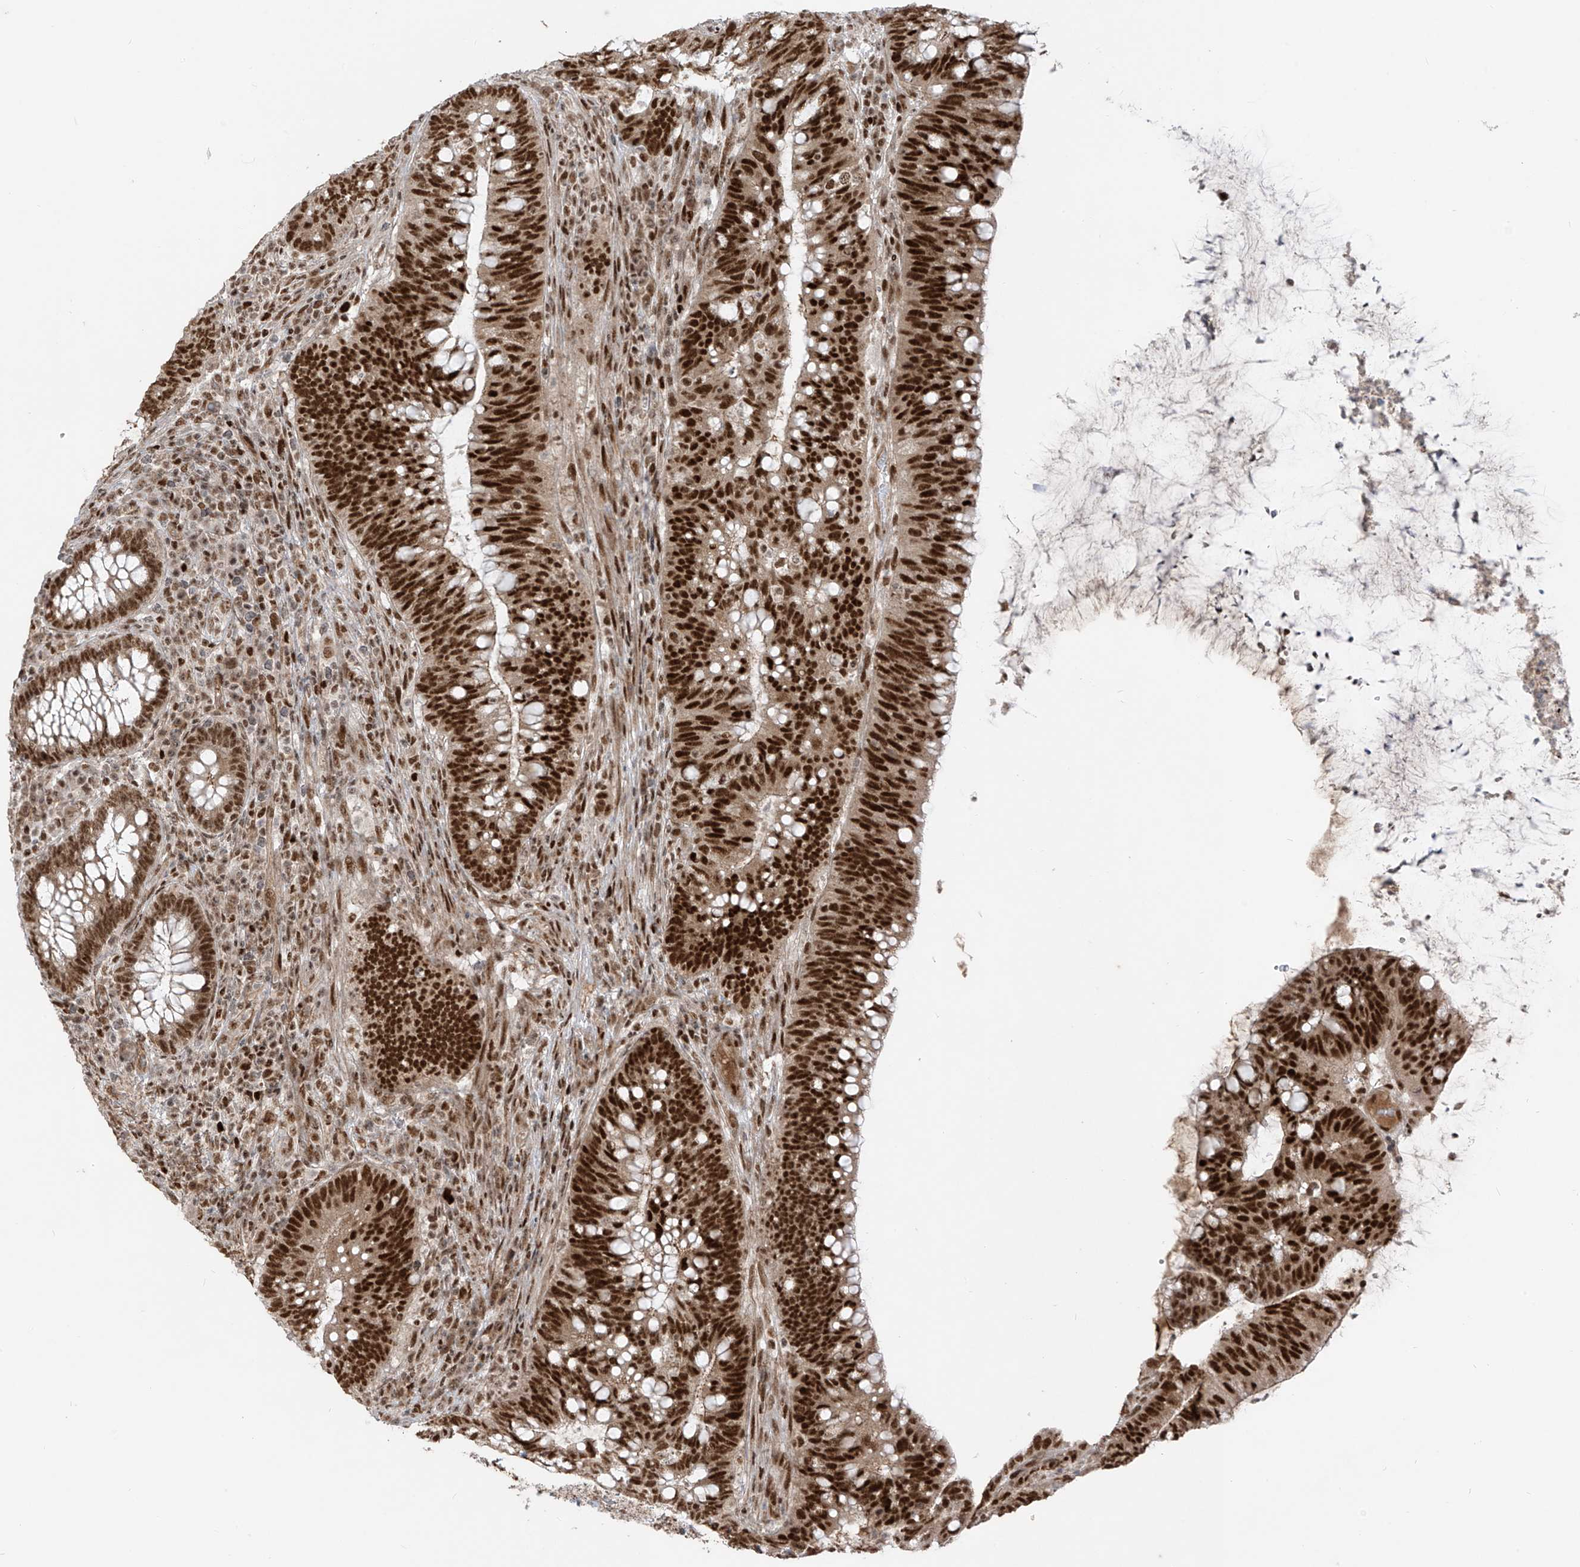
{"staining": {"intensity": "strong", "quantity": ">75%", "location": "nuclear"}, "tissue": "colorectal cancer", "cell_type": "Tumor cells", "image_type": "cancer", "snomed": [{"axis": "morphology", "description": "Adenocarcinoma, NOS"}, {"axis": "topography", "description": "Colon"}], "caption": "Tumor cells reveal high levels of strong nuclear staining in about >75% of cells in human colorectal cancer.", "gene": "ARHGEF3", "patient": {"sex": "female", "age": 66}}